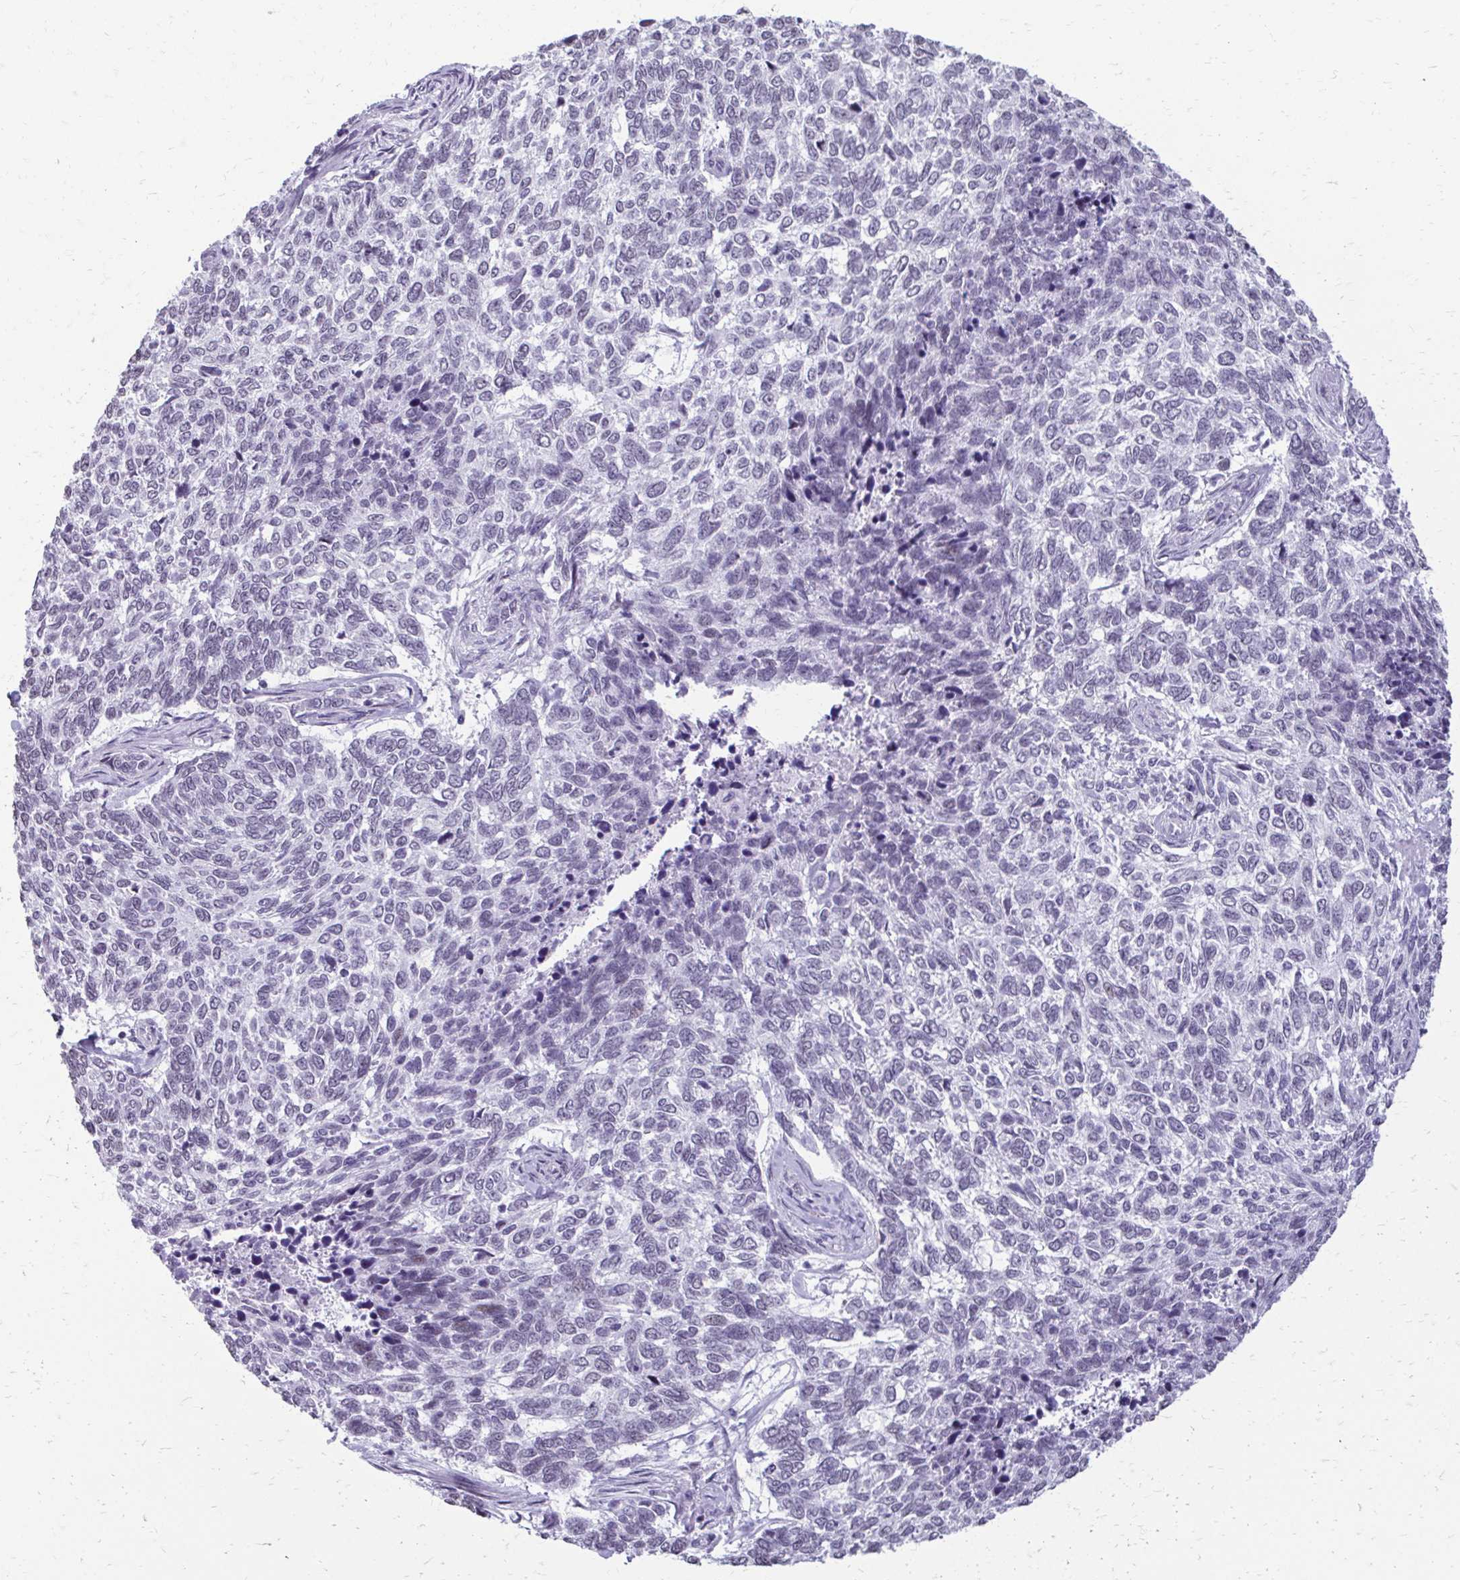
{"staining": {"intensity": "negative", "quantity": "none", "location": "none"}, "tissue": "skin cancer", "cell_type": "Tumor cells", "image_type": "cancer", "snomed": [{"axis": "morphology", "description": "Basal cell carcinoma"}, {"axis": "topography", "description": "Skin"}], "caption": "A high-resolution histopathology image shows immunohistochemistry staining of basal cell carcinoma (skin), which reveals no significant positivity in tumor cells.", "gene": "SS18", "patient": {"sex": "female", "age": 65}}